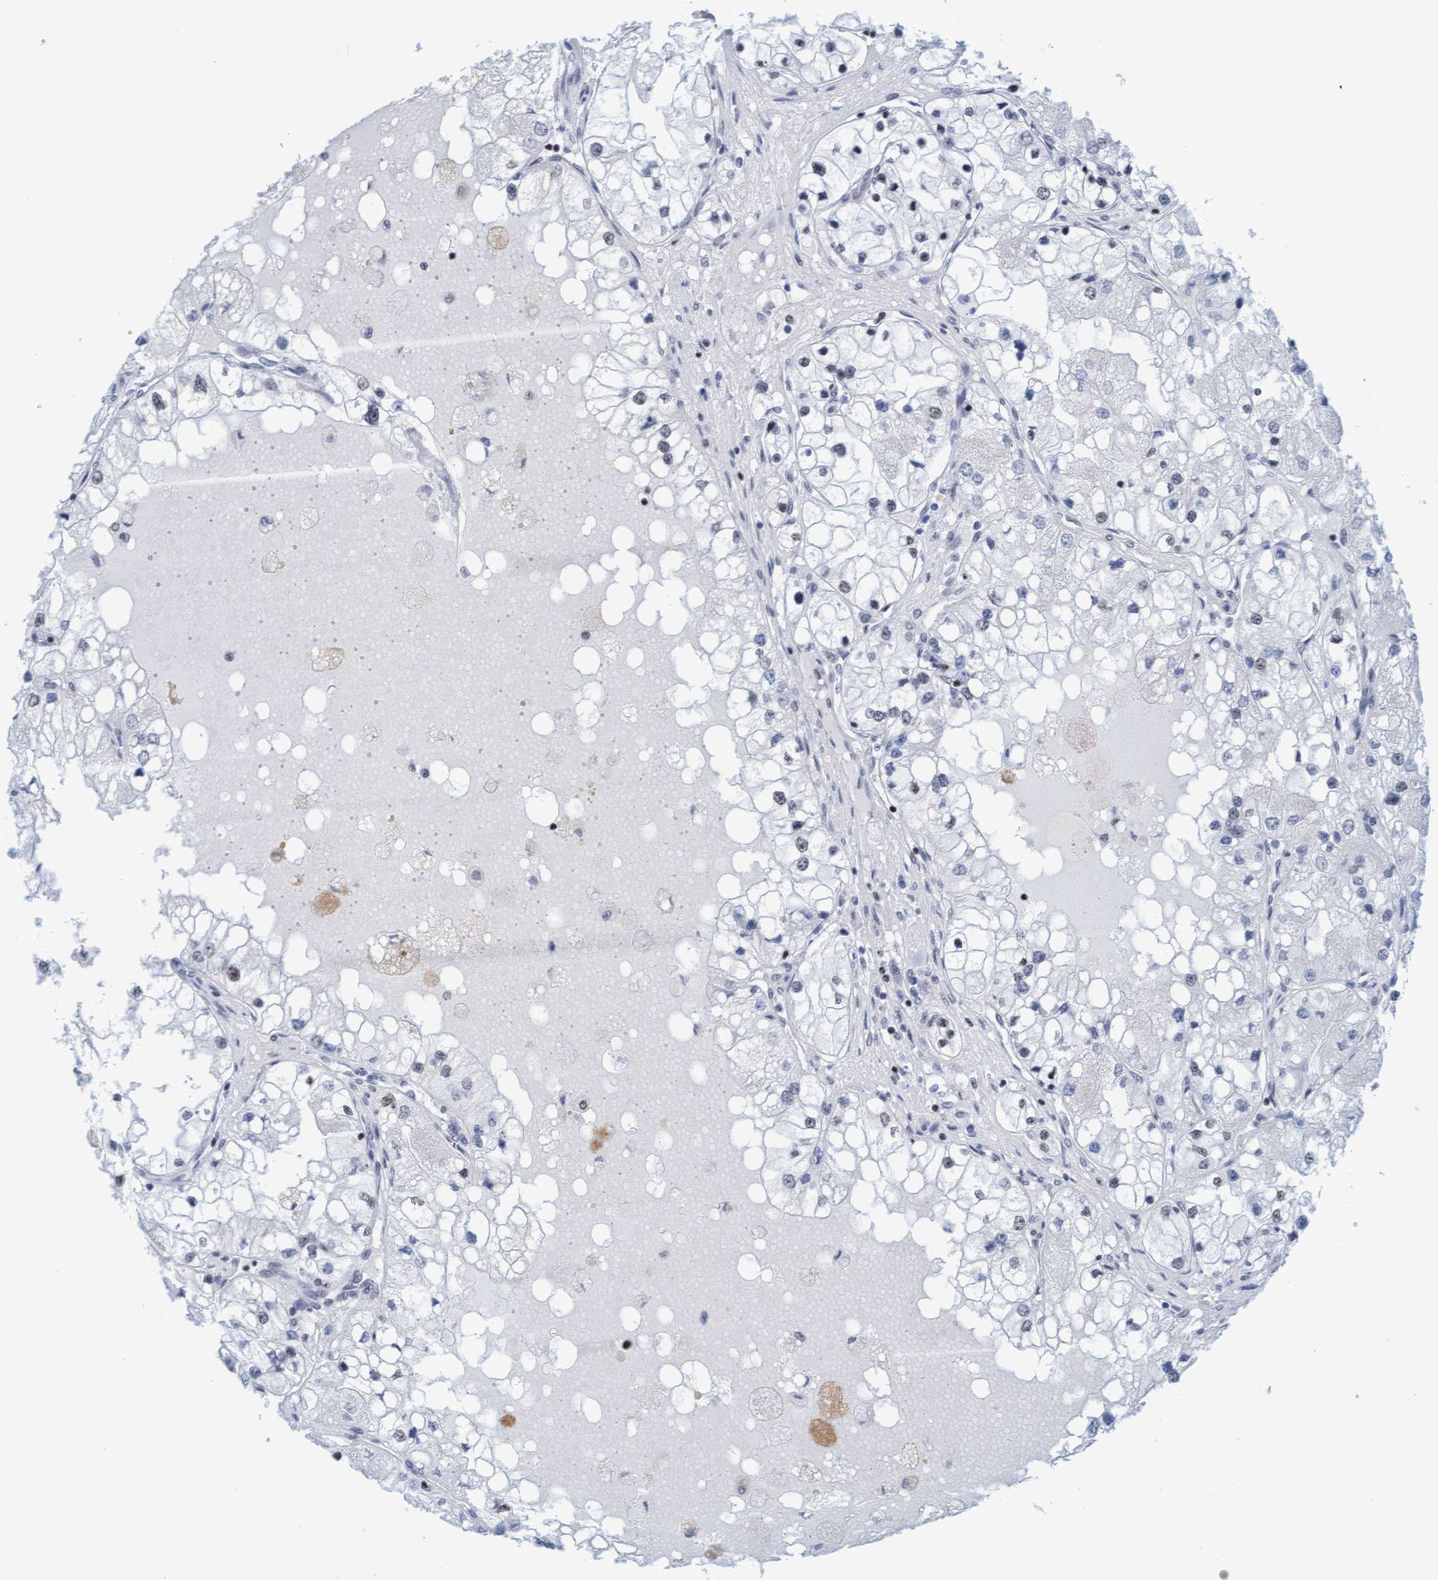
{"staining": {"intensity": "negative", "quantity": "none", "location": "none"}, "tissue": "renal cancer", "cell_type": "Tumor cells", "image_type": "cancer", "snomed": [{"axis": "morphology", "description": "Adenocarcinoma, NOS"}, {"axis": "topography", "description": "Kidney"}], "caption": "High power microscopy image of an immunohistochemistry histopathology image of renal adenocarcinoma, revealing no significant expression in tumor cells.", "gene": "GLRX2", "patient": {"sex": "male", "age": 68}}